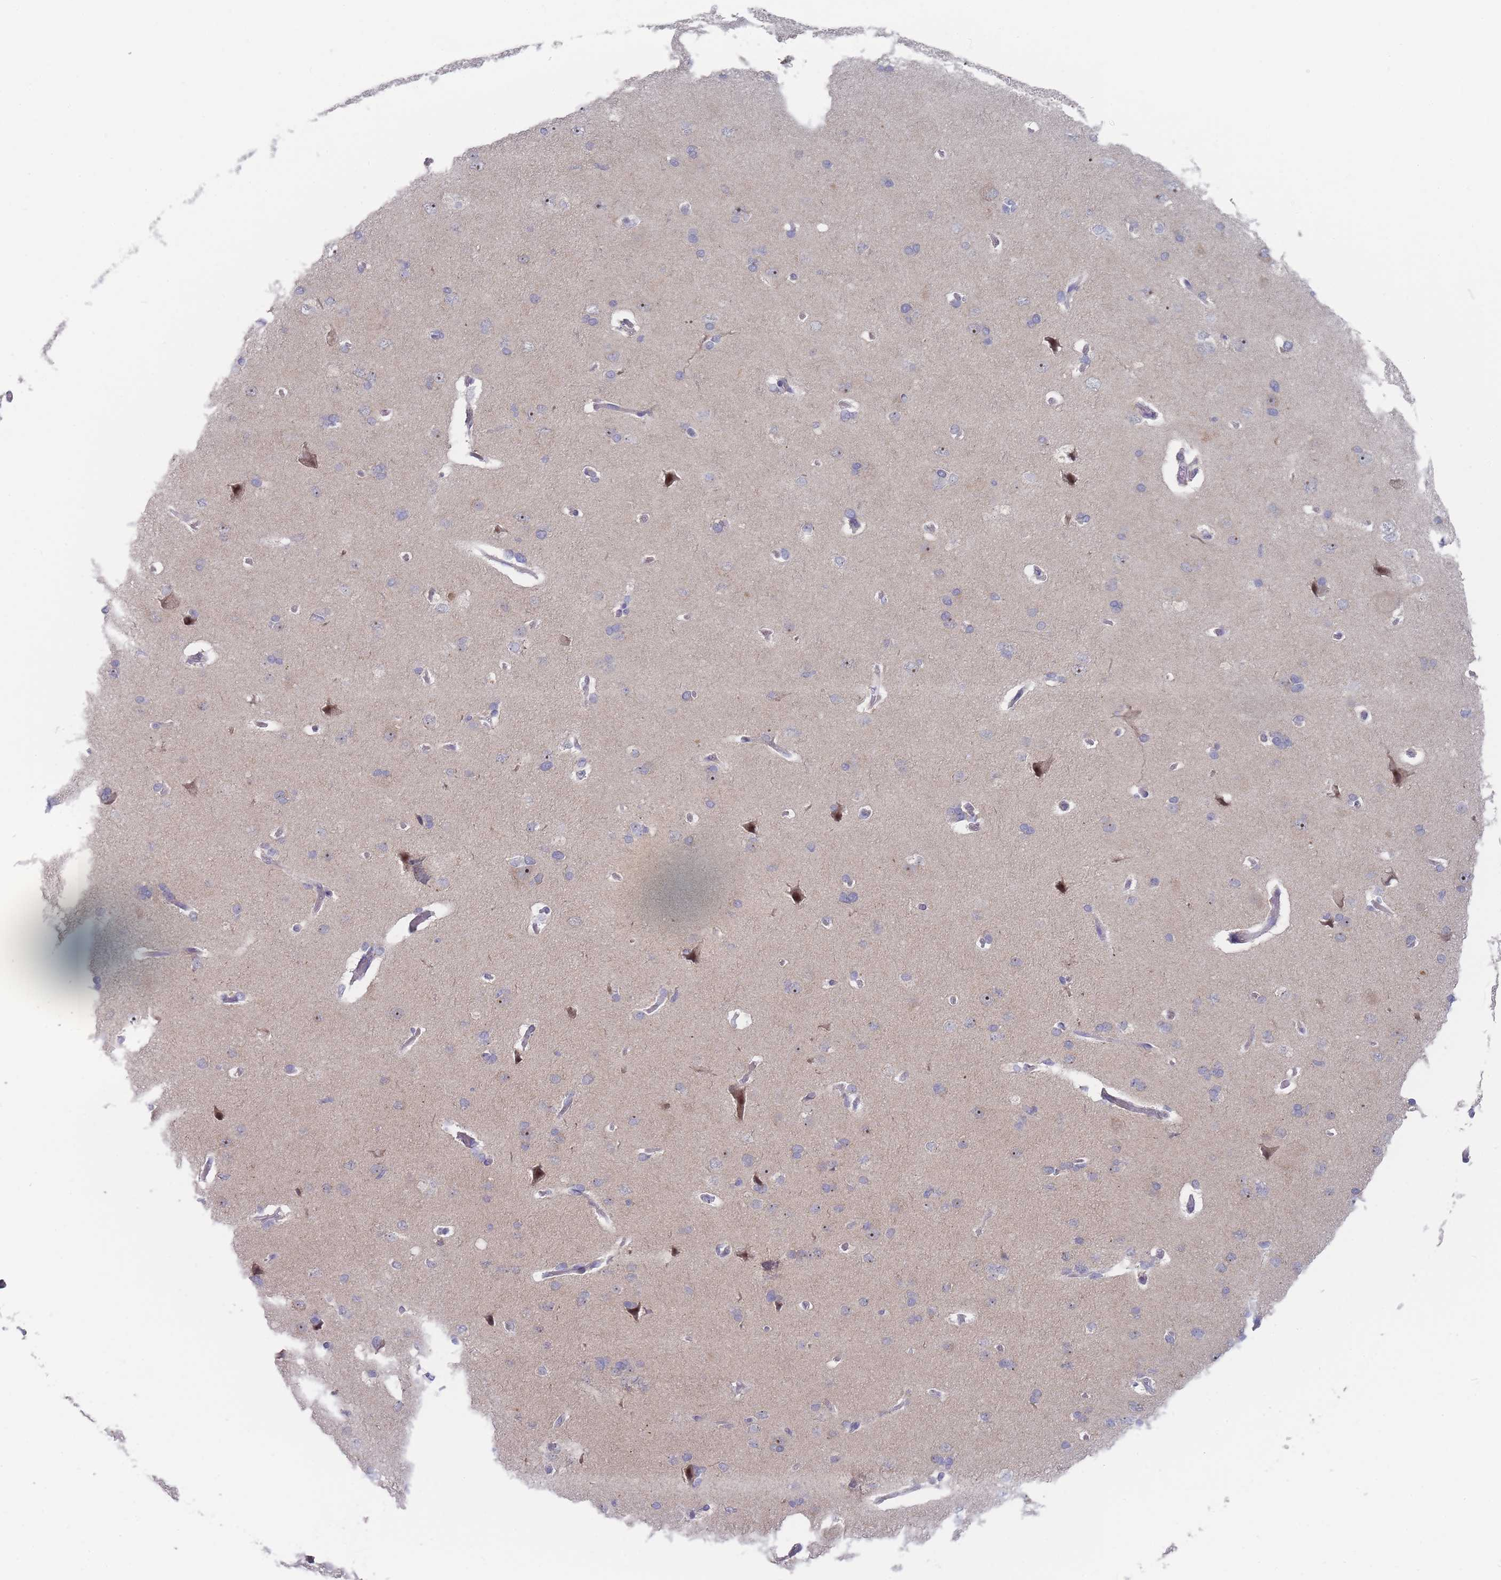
{"staining": {"intensity": "negative", "quantity": "none", "location": "none"}, "tissue": "cerebral cortex", "cell_type": "Endothelial cells", "image_type": "normal", "snomed": [{"axis": "morphology", "description": "Normal tissue, NOS"}, {"axis": "topography", "description": "Cerebral cortex"}], "caption": "The histopathology image exhibits no staining of endothelial cells in unremarkable cerebral cortex.", "gene": "RNF8", "patient": {"sex": "male", "age": 62}}